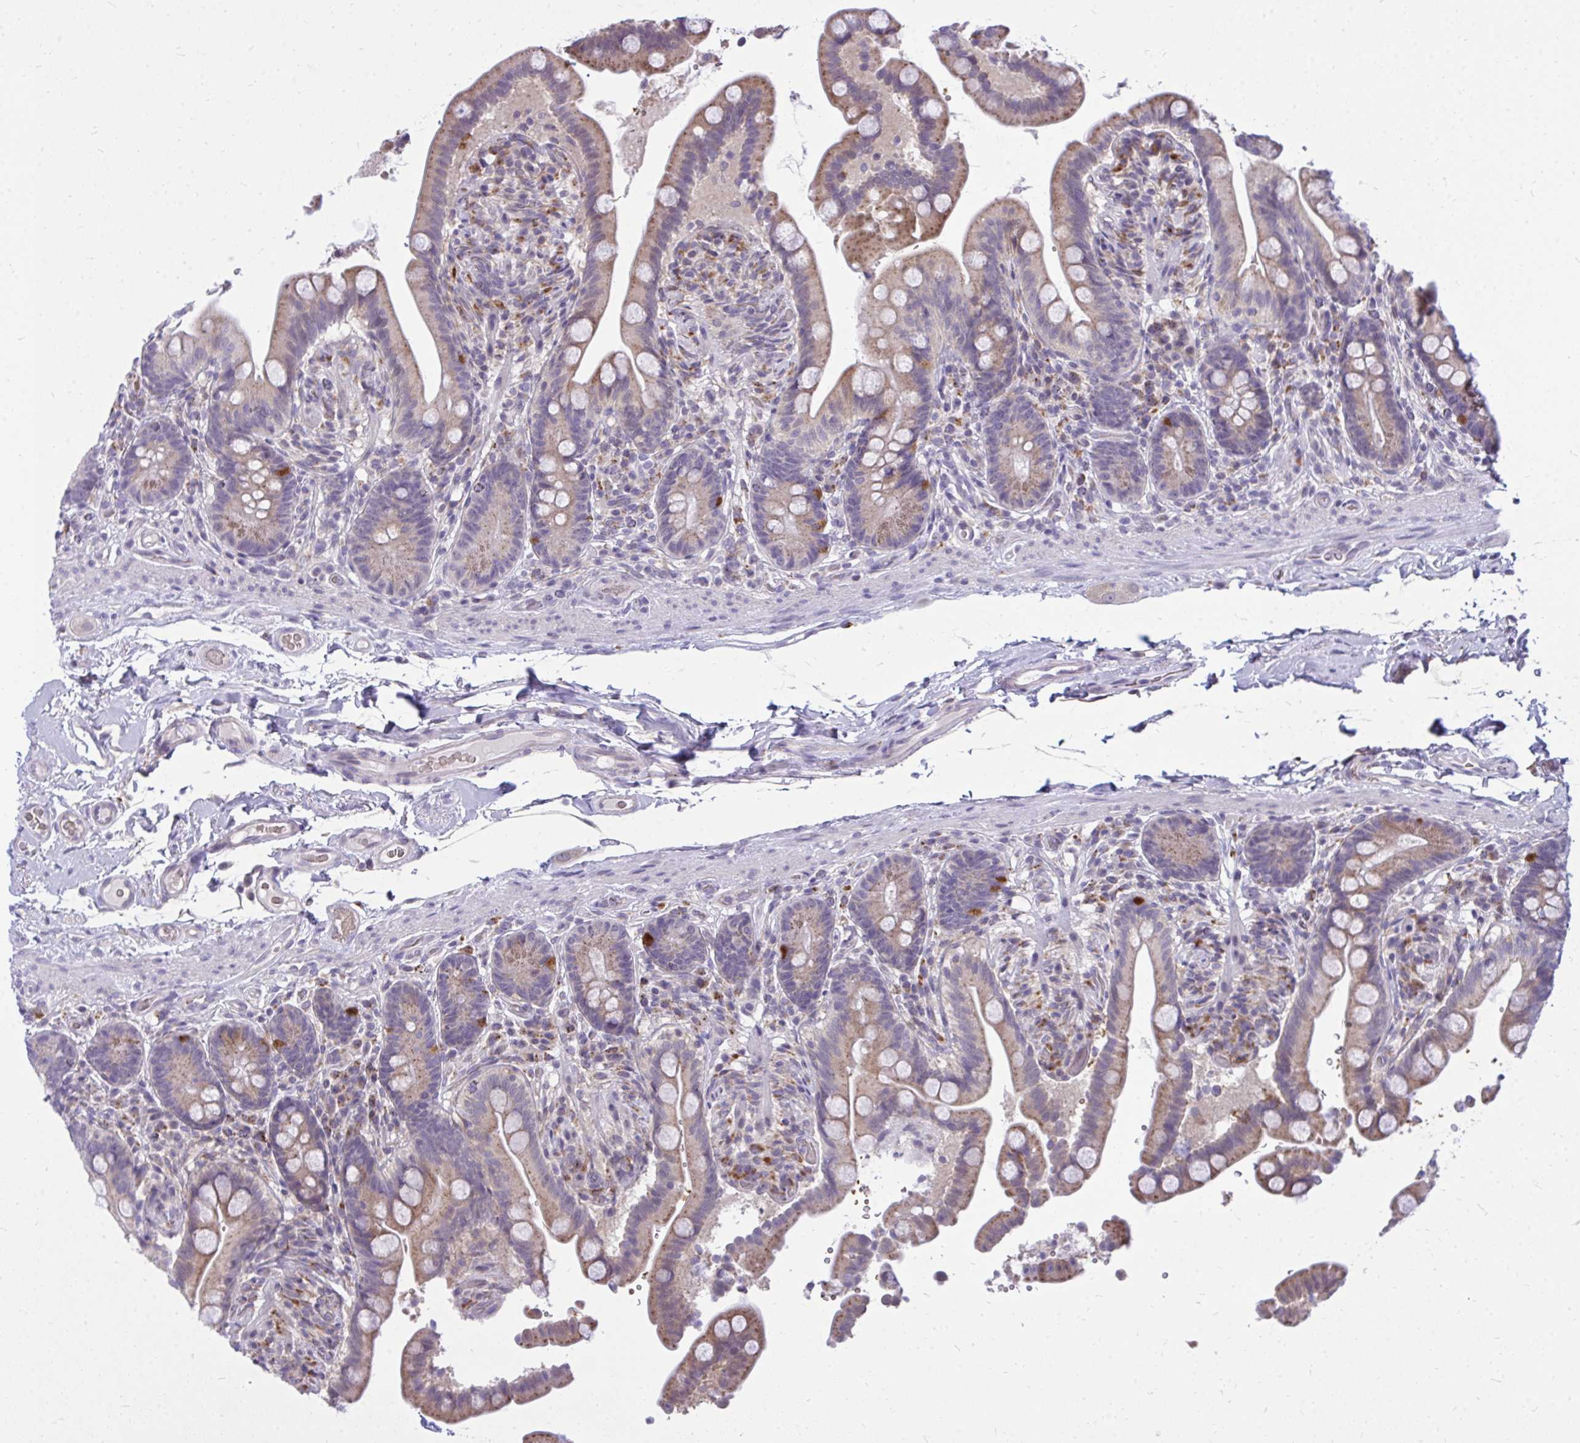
{"staining": {"intensity": "weak", "quantity": "<25%", "location": "cytoplasmic/membranous"}, "tissue": "colon", "cell_type": "Endothelial cells", "image_type": "normal", "snomed": [{"axis": "morphology", "description": "Normal tissue, NOS"}, {"axis": "topography", "description": "Smooth muscle"}, {"axis": "topography", "description": "Colon"}], "caption": "IHC of unremarkable human colon exhibits no expression in endothelial cells.", "gene": "ZSCAN25", "patient": {"sex": "male", "age": 73}}